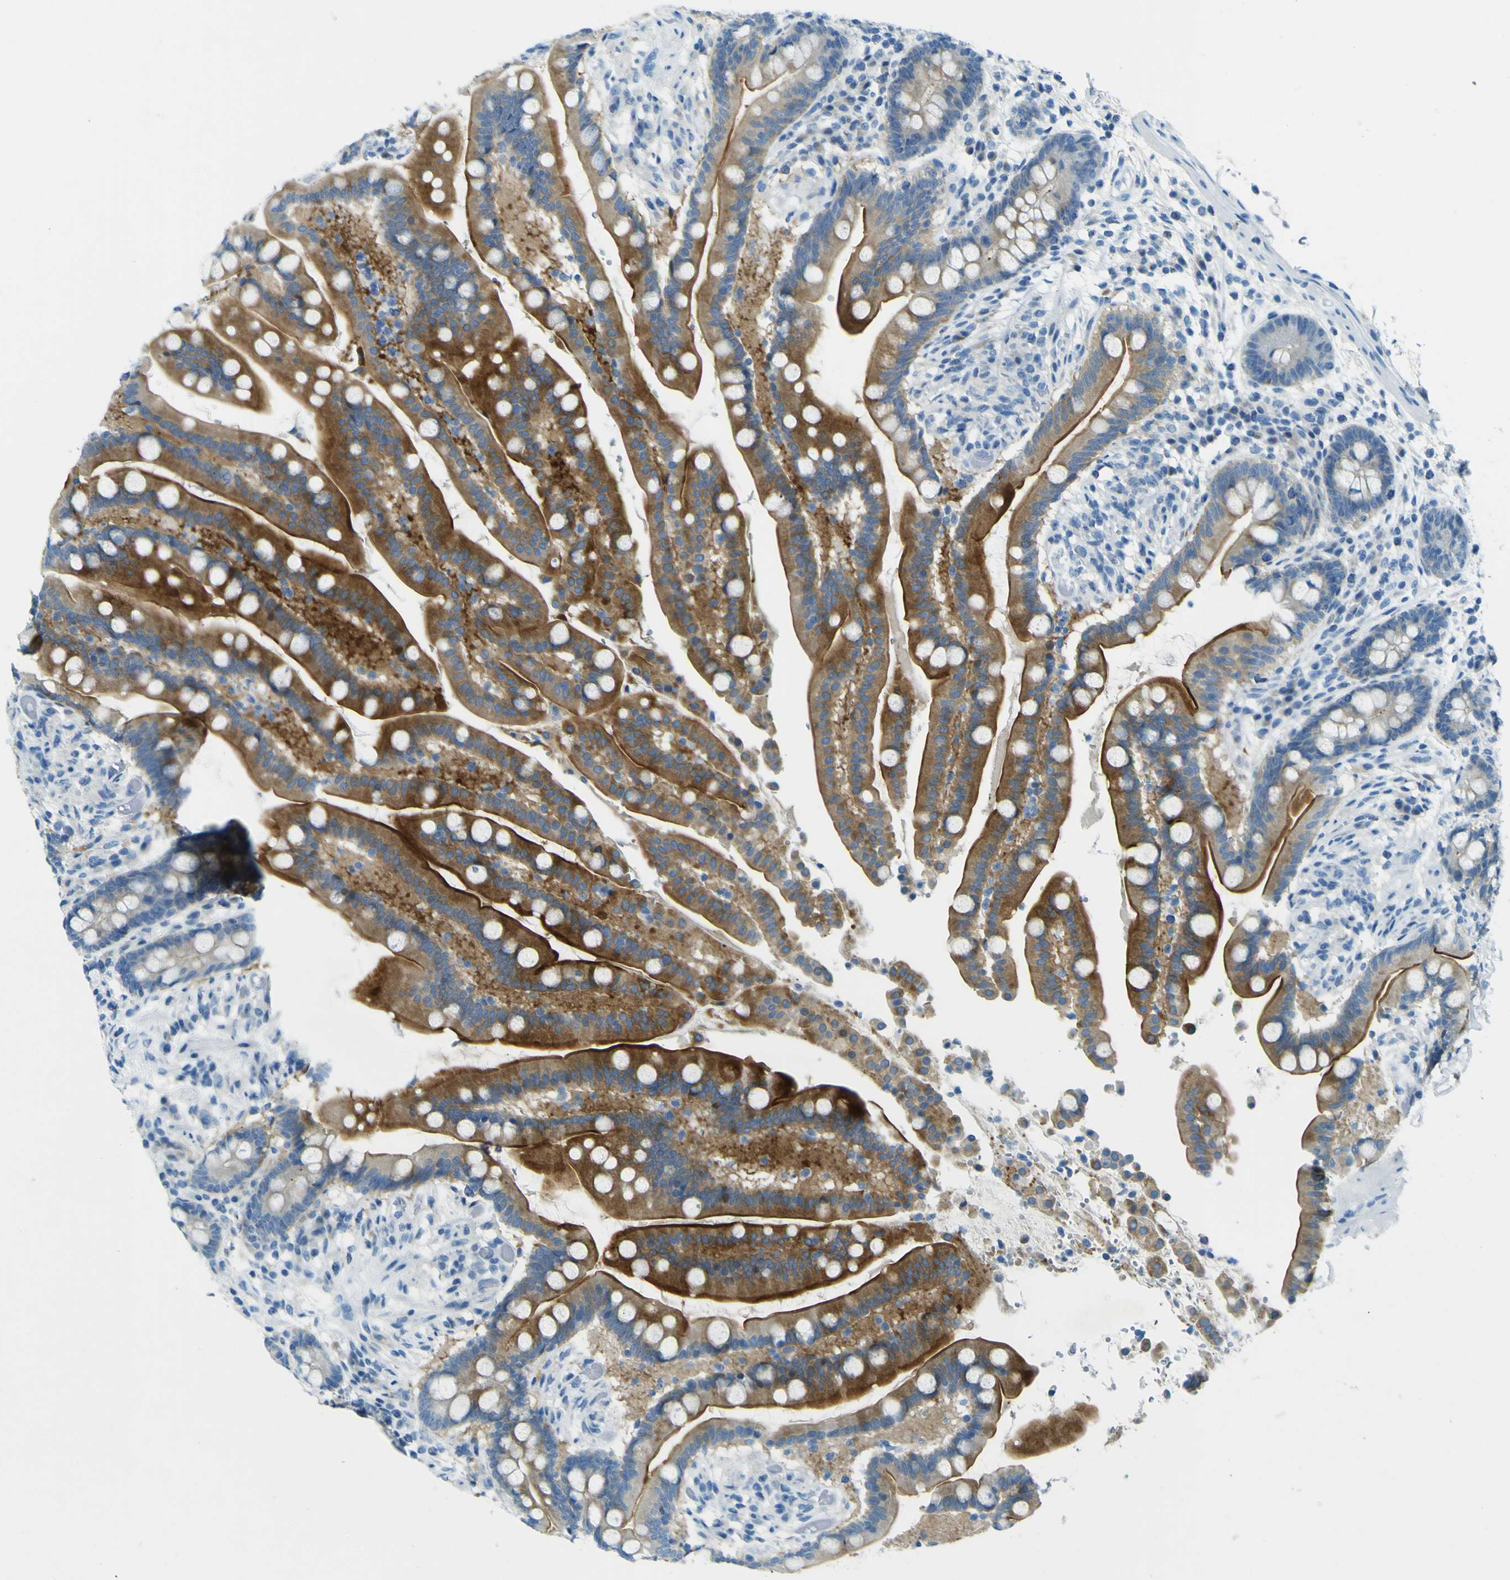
{"staining": {"intensity": "negative", "quantity": "none", "location": "none"}, "tissue": "colon", "cell_type": "Endothelial cells", "image_type": "normal", "snomed": [{"axis": "morphology", "description": "Normal tissue, NOS"}, {"axis": "topography", "description": "Colon"}], "caption": "DAB immunohistochemical staining of unremarkable colon demonstrates no significant staining in endothelial cells.", "gene": "SORCS1", "patient": {"sex": "male", "age": 73}}